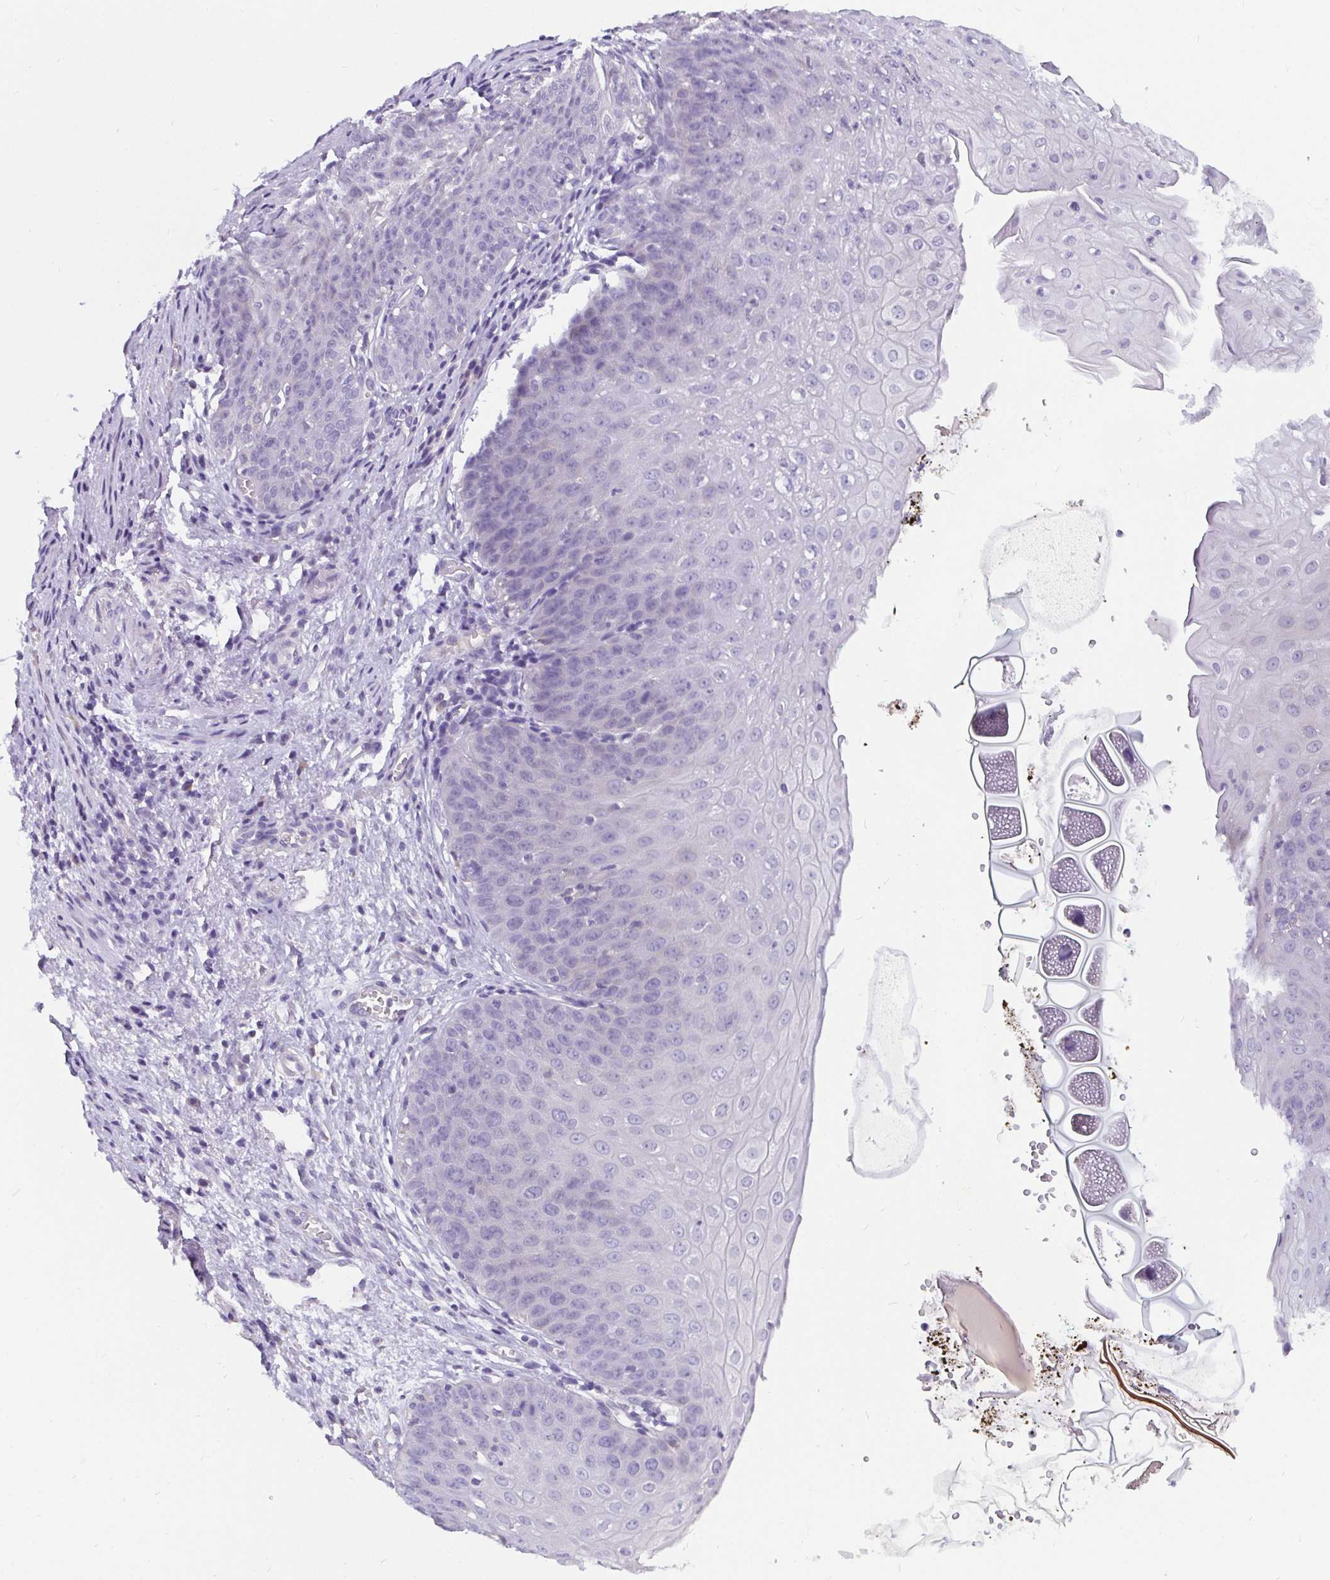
{"staining": {"intensity": "weak", "quantity": "<25%", "location": "cytoplasmic/membranous"}, "tissue": "esophagus", "cell_type": "Squamous epithelial cells", "image_type": "normal", "snomed": [{"axis": "morphology", "description": "Normal tissue, NOS"}, {"axis": "topography", "description": "Esophagus"}], "caption": "Immunohistochemical staining of unremarkable human esophagus exhibits no significant staining in squamous epithelial cells.", "gene": "ADAMTS6", "patient": {"sex": "male", "age": 71}}